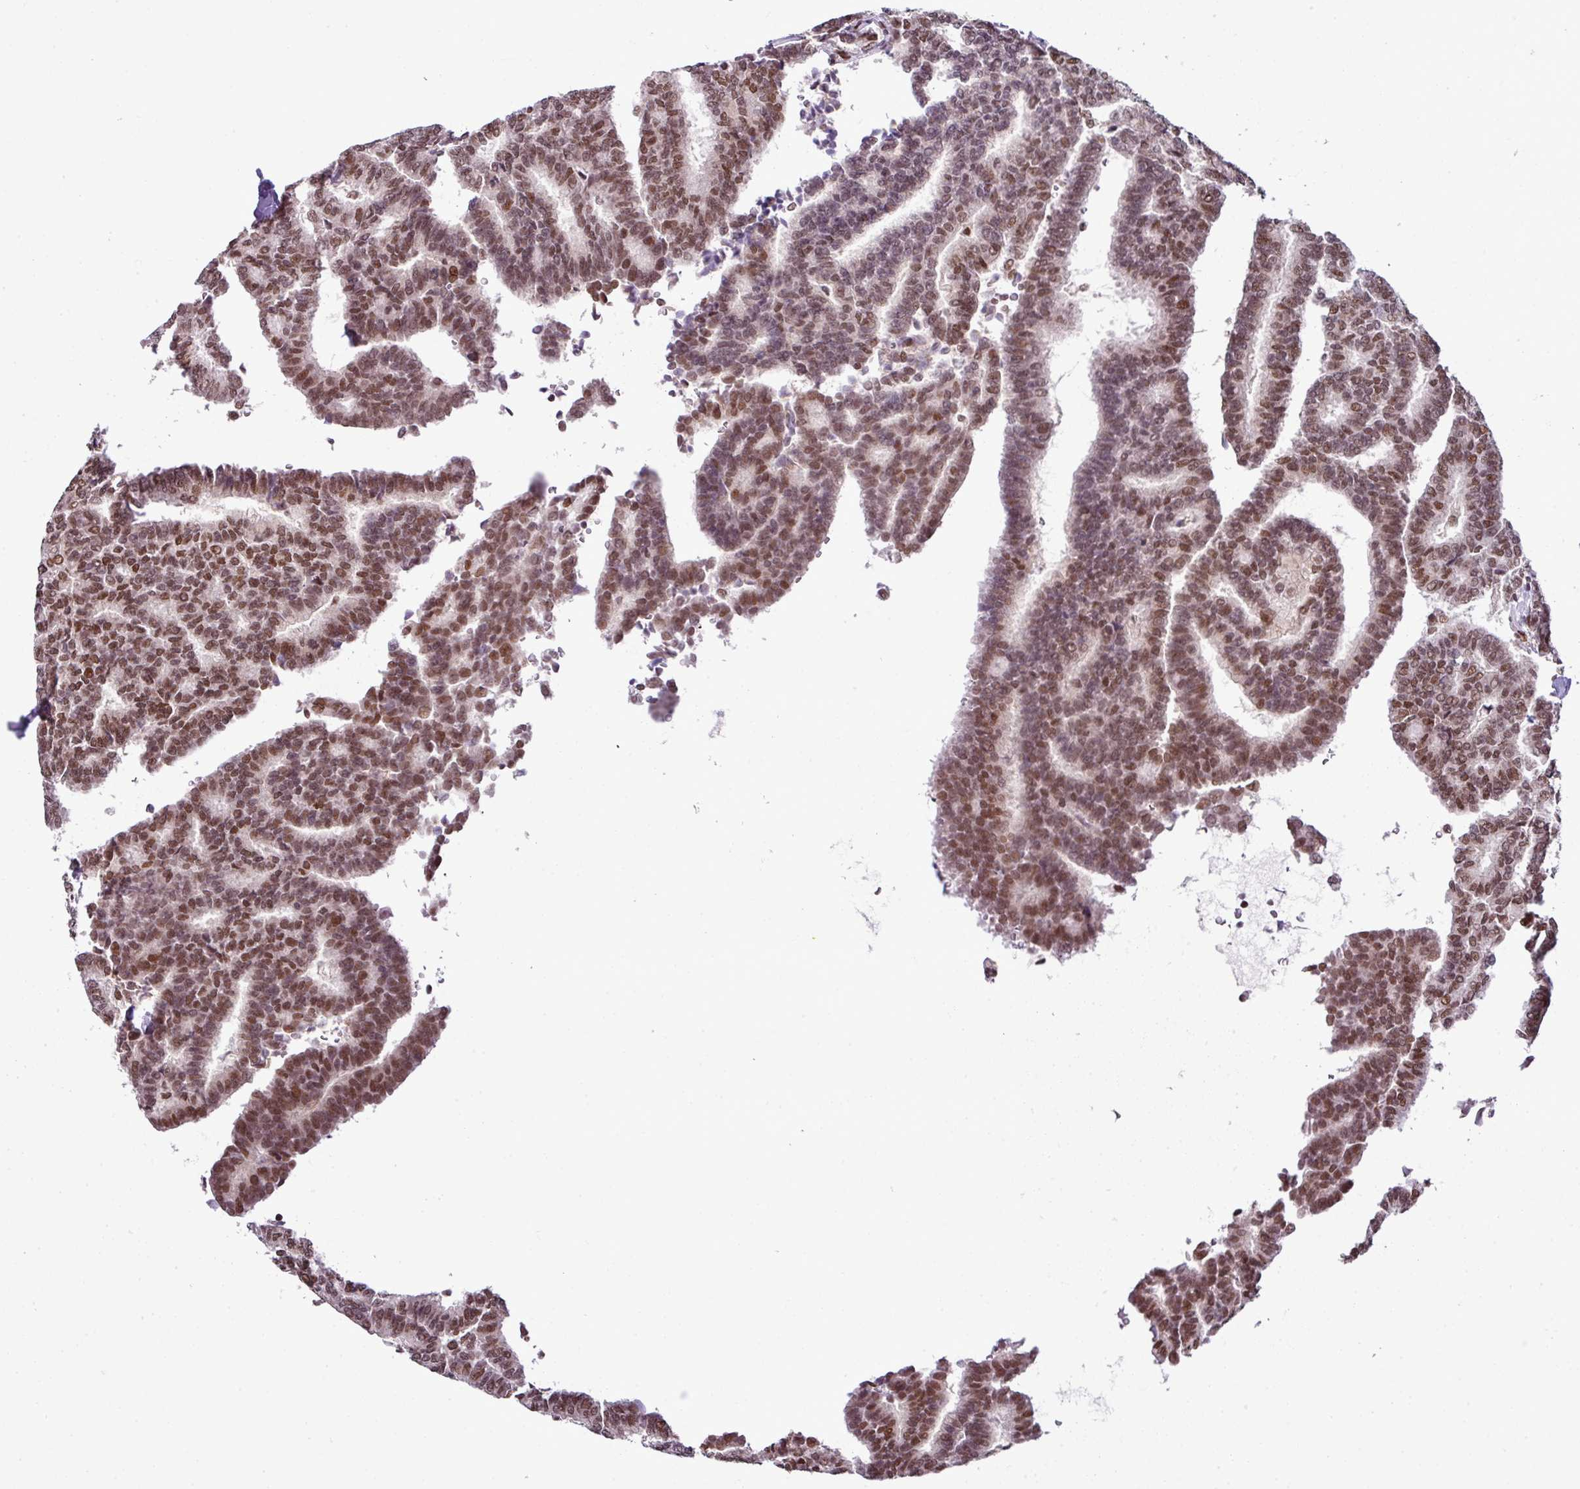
{"staining": {"intensity": "moderate", "quantity": ">75%", "location": "nuclear"}, "tissue": "thyroid cancer", "cell_type": "Tumor cells", "image_type": "cancer", "snomed": [{"axis": "morphology", "description": "Papillary adenocarcinoma, NOS"}, {"axis": "topography", "description": "Thyroid gland"}], "caption": "This is an image of immunohistochemistry (IHC) staining of thyroid cancer, which shows moderate expression in the nuclear of tumor cells.", "gene": "PGAP4", "patient": {"sex": "female", "age": 35}}